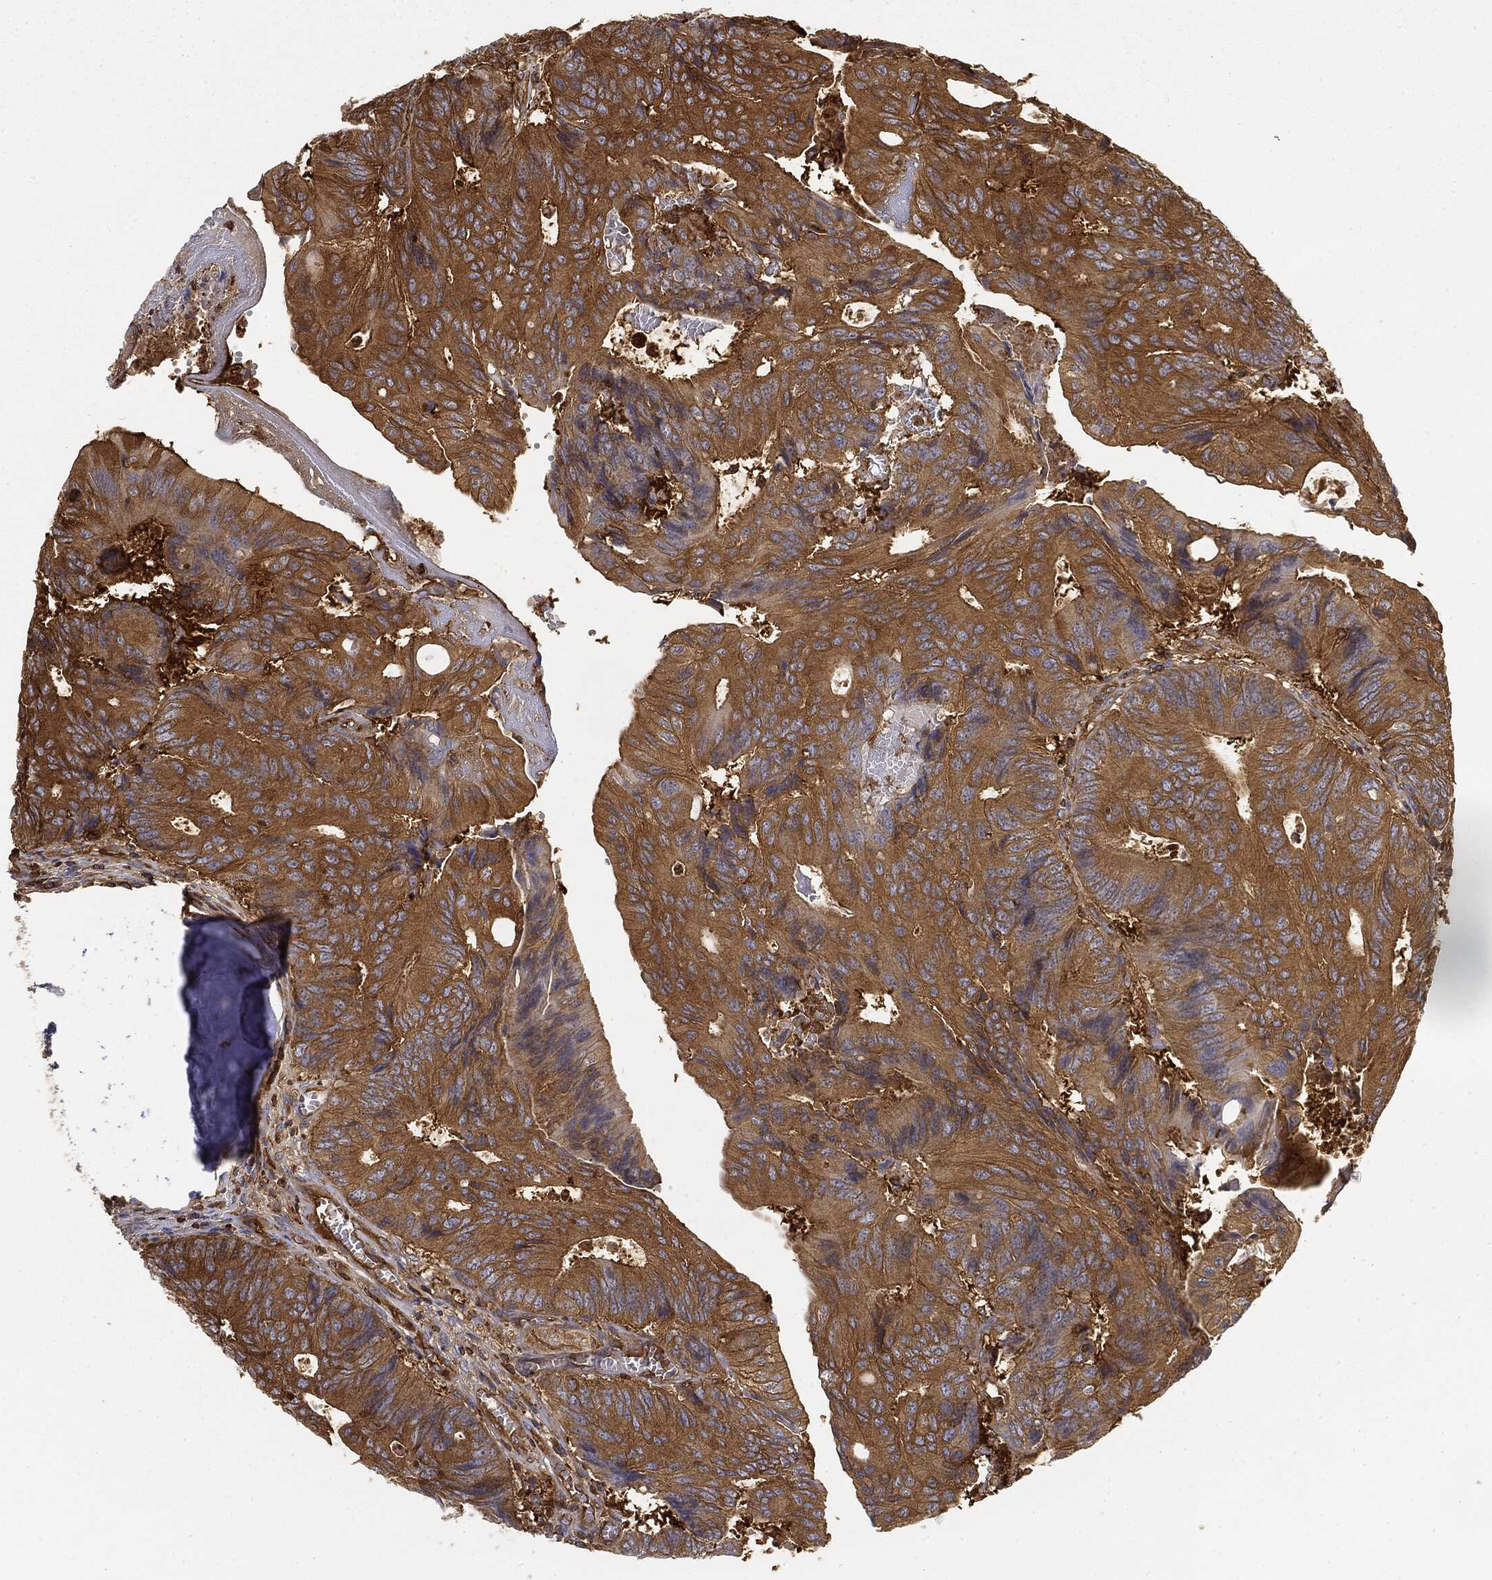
{"staining": {"intensity": "moderate", "quantity": ">75%", "location": "cytoplasmic/membranous"}, "tissue": "colorectal cancer", "cell_type": "Tumor cells", "image_type": "cancer", "snomed": [{"axis": "morphology", "description": "Normal tissue, NOS"}, {"axis": "morphology", "description": "Adenocarcinoma, NOS"}, {"axis": "topography", "description": "Colon"}], "caption": "Immunohistochemistry (IHC) (DAB) staining of human colorectal adenocarcinoma displays moderate cytoplasmic/membranous protein expression in approximately >75% of tumor cells.", "gene": "WDR1", "patient": {"sex": "male", "age": 65}}